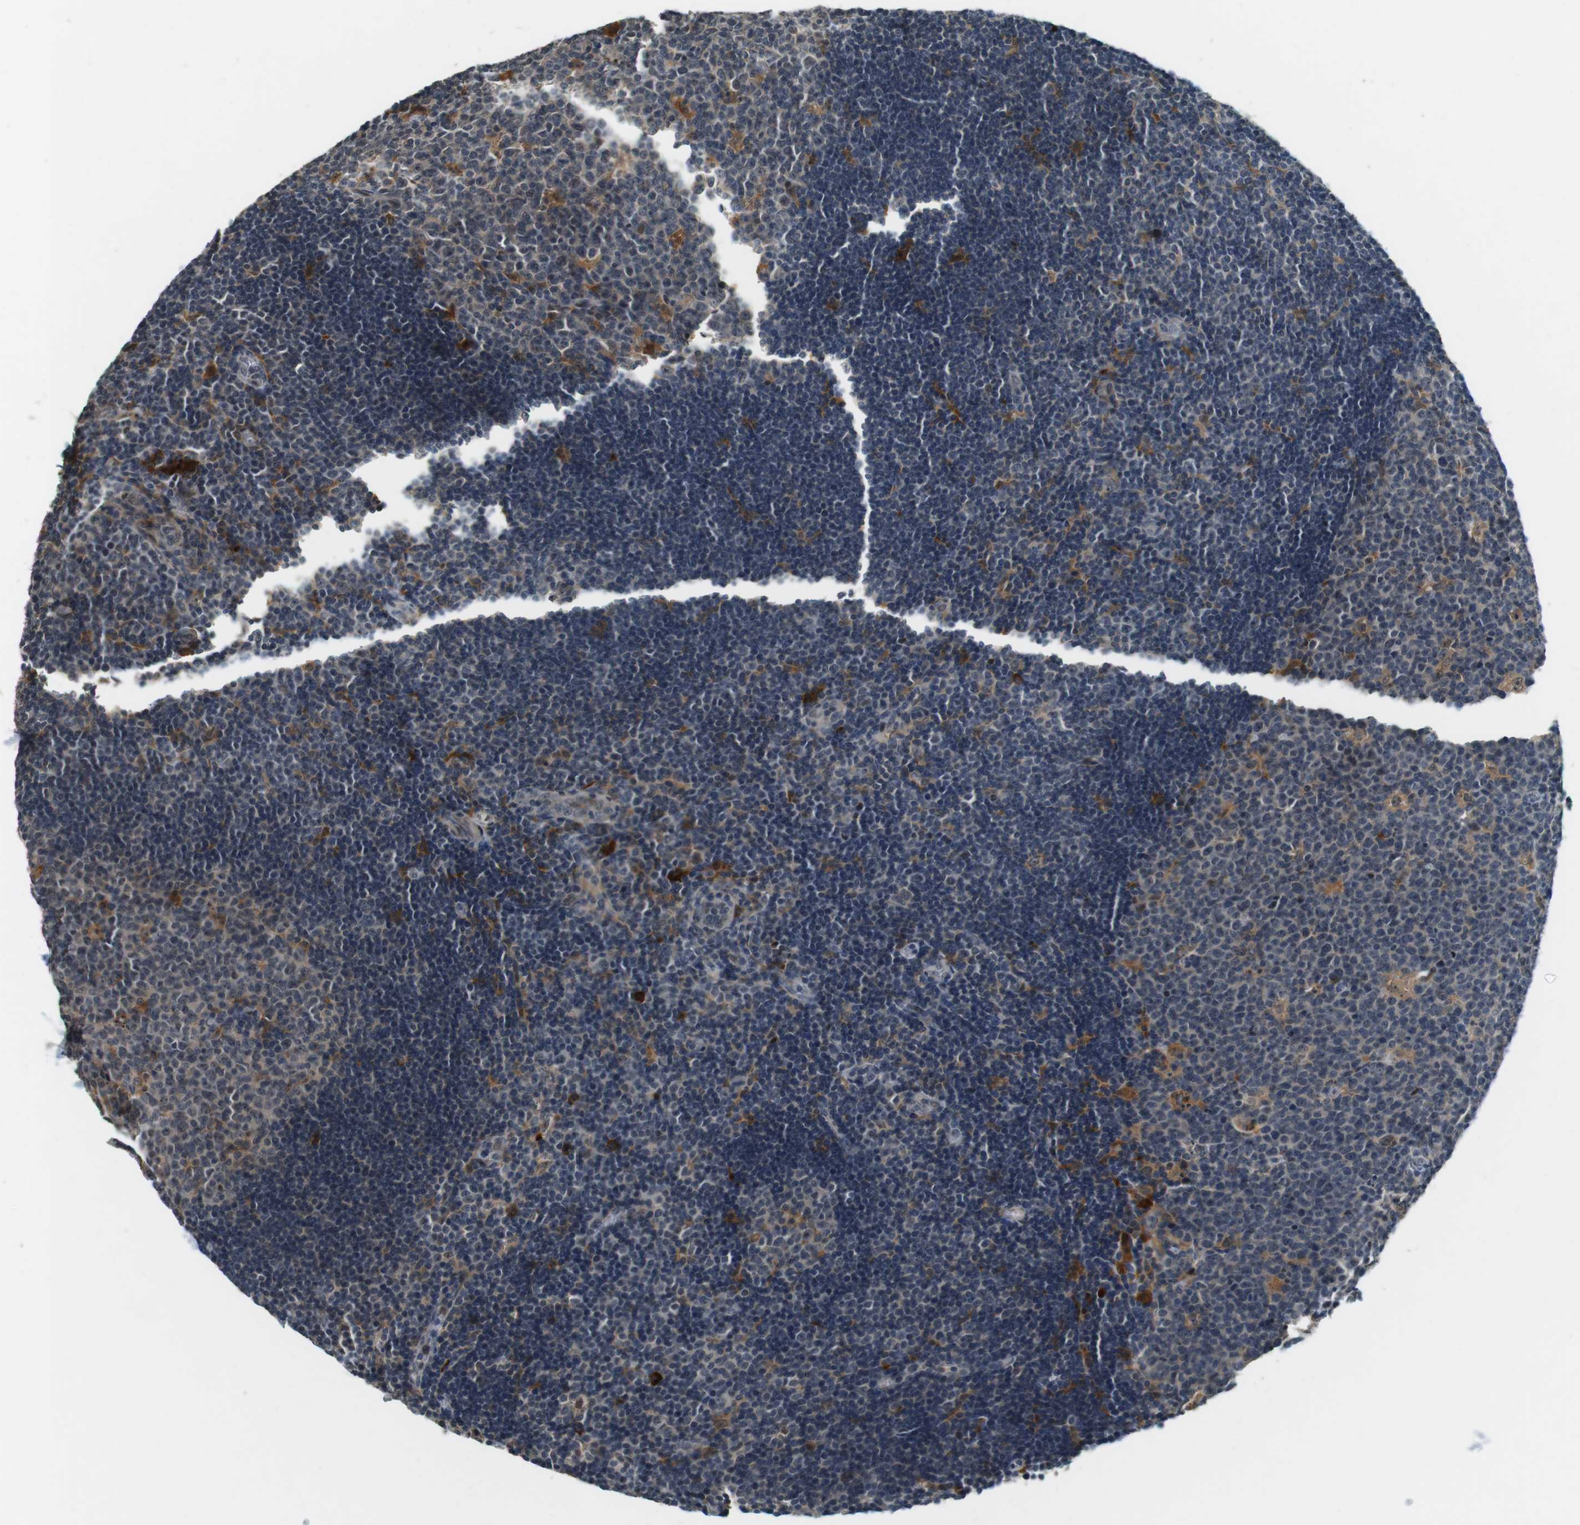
{"staining": {"intensity": "moderate", "quantity": "<25%", "location": "cytoplasmic/membranous"}, "tissue": "lymph node", "cell_type": "Germinal center cells", "image_type": "normal", "snomed": [{"axis": "morphology", "description": "Normal tissue, NOS"}, {"axis": "topography", "description": "Lymph node"}, {"axis": "topography", "description": "Salivary gland"}], "caption": "Immunohistochemistry of unremarkable lymph node reveals low levels of moderate cytoplasmic/membranous positivity in approximately <25% of germinal center cells. (Brightfield microscopy of DAB IHC at high magnification).", "gene": "CDK14", "patient": {"sex": "male", "age": 8}}